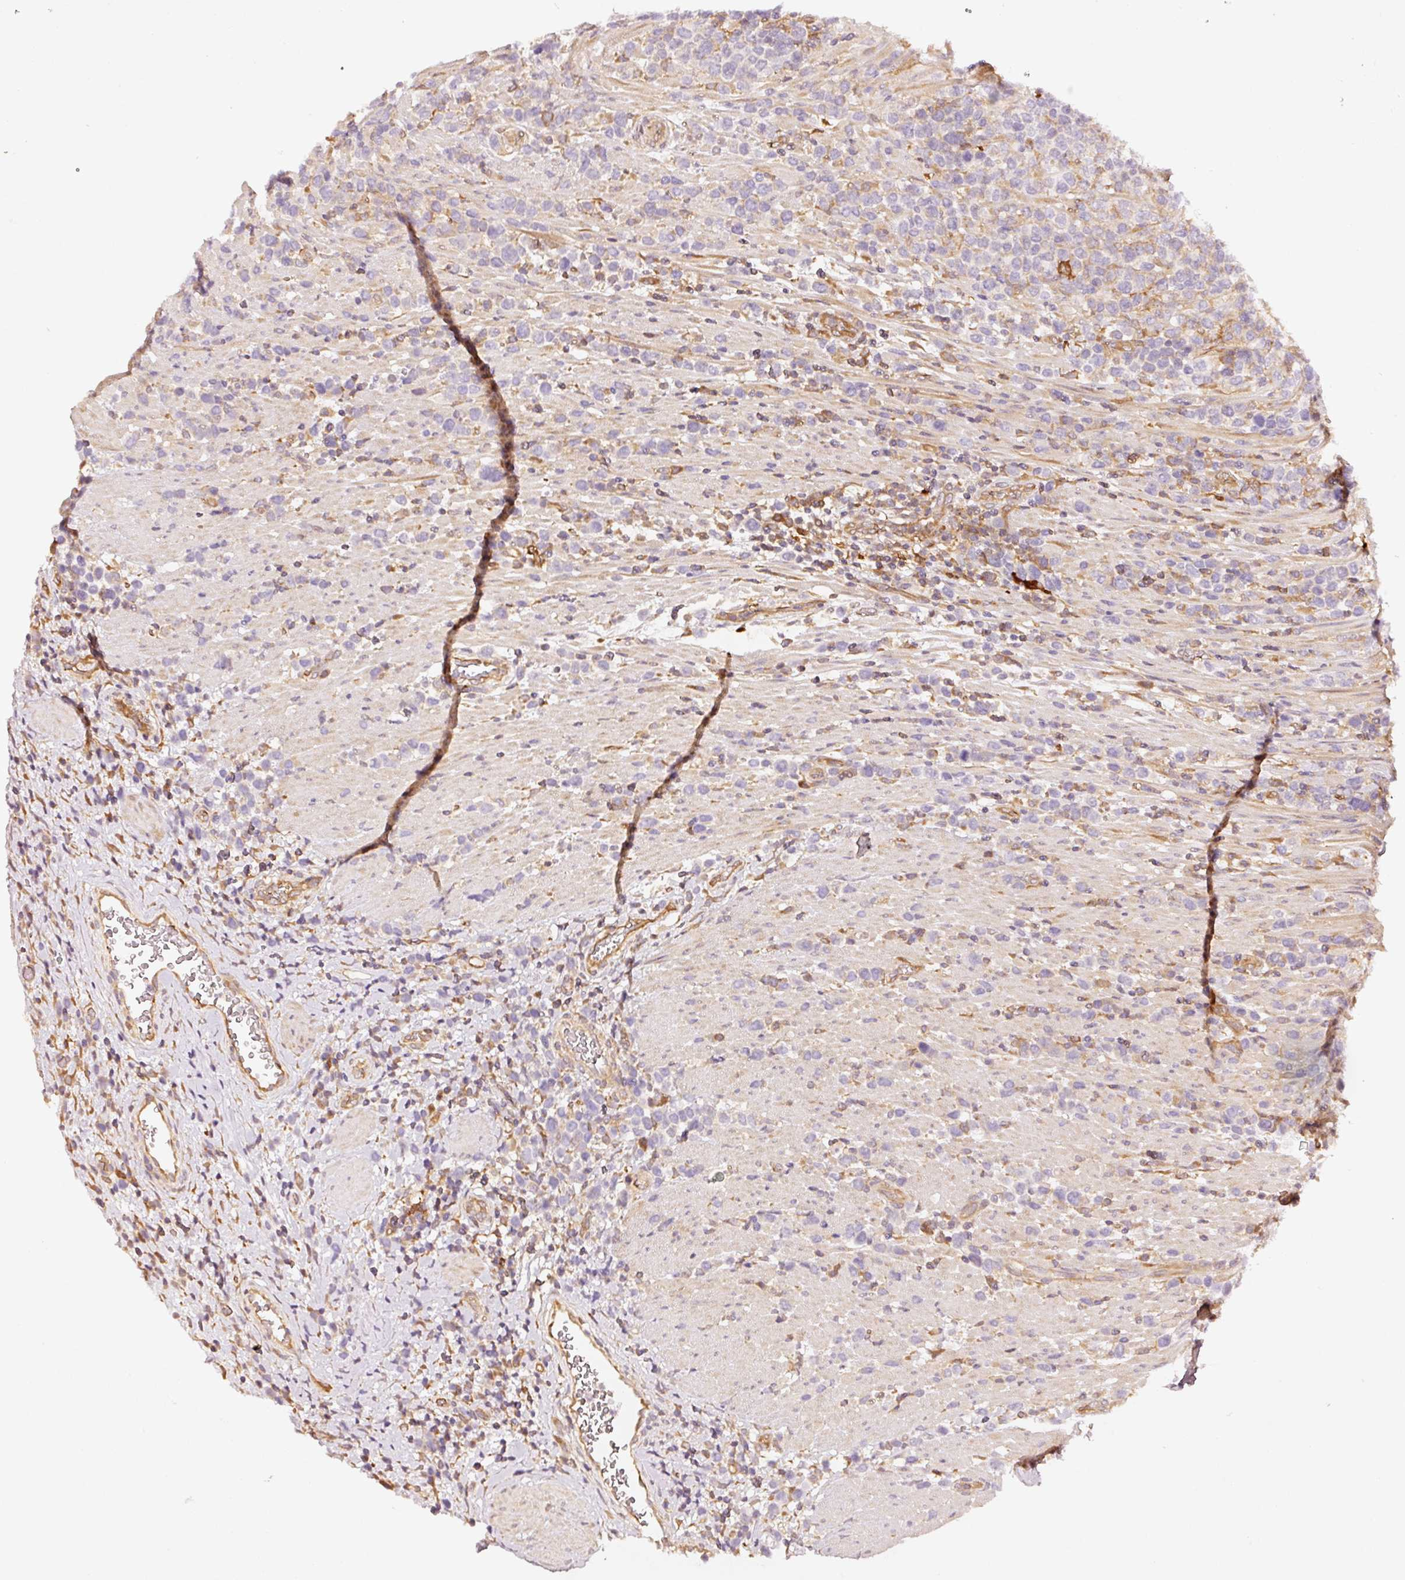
{"staining": {"intensity": "moderate", "quantity": "25%-75%", "location": "cytoplasmic/membranous"}, "tissue": "lymphoma", "cell_type": "Tumor cells", "image_type": "cancer", "snomed": [{"axis": "morphology", "description": "Malignant lymphoma, non-Hodgkin's type, High grade"}, {"axis": "topography", "description": "Soft tissue"}], "caption": "Moderate cytoplasmic/membranous staining is identified in approximately 25%-75% of tumor cells in high-grade malignant lymphoma, non-Hodgkin's type.", "gene": "ASMTL", "patient": {"sex": "female", "age": 56}}